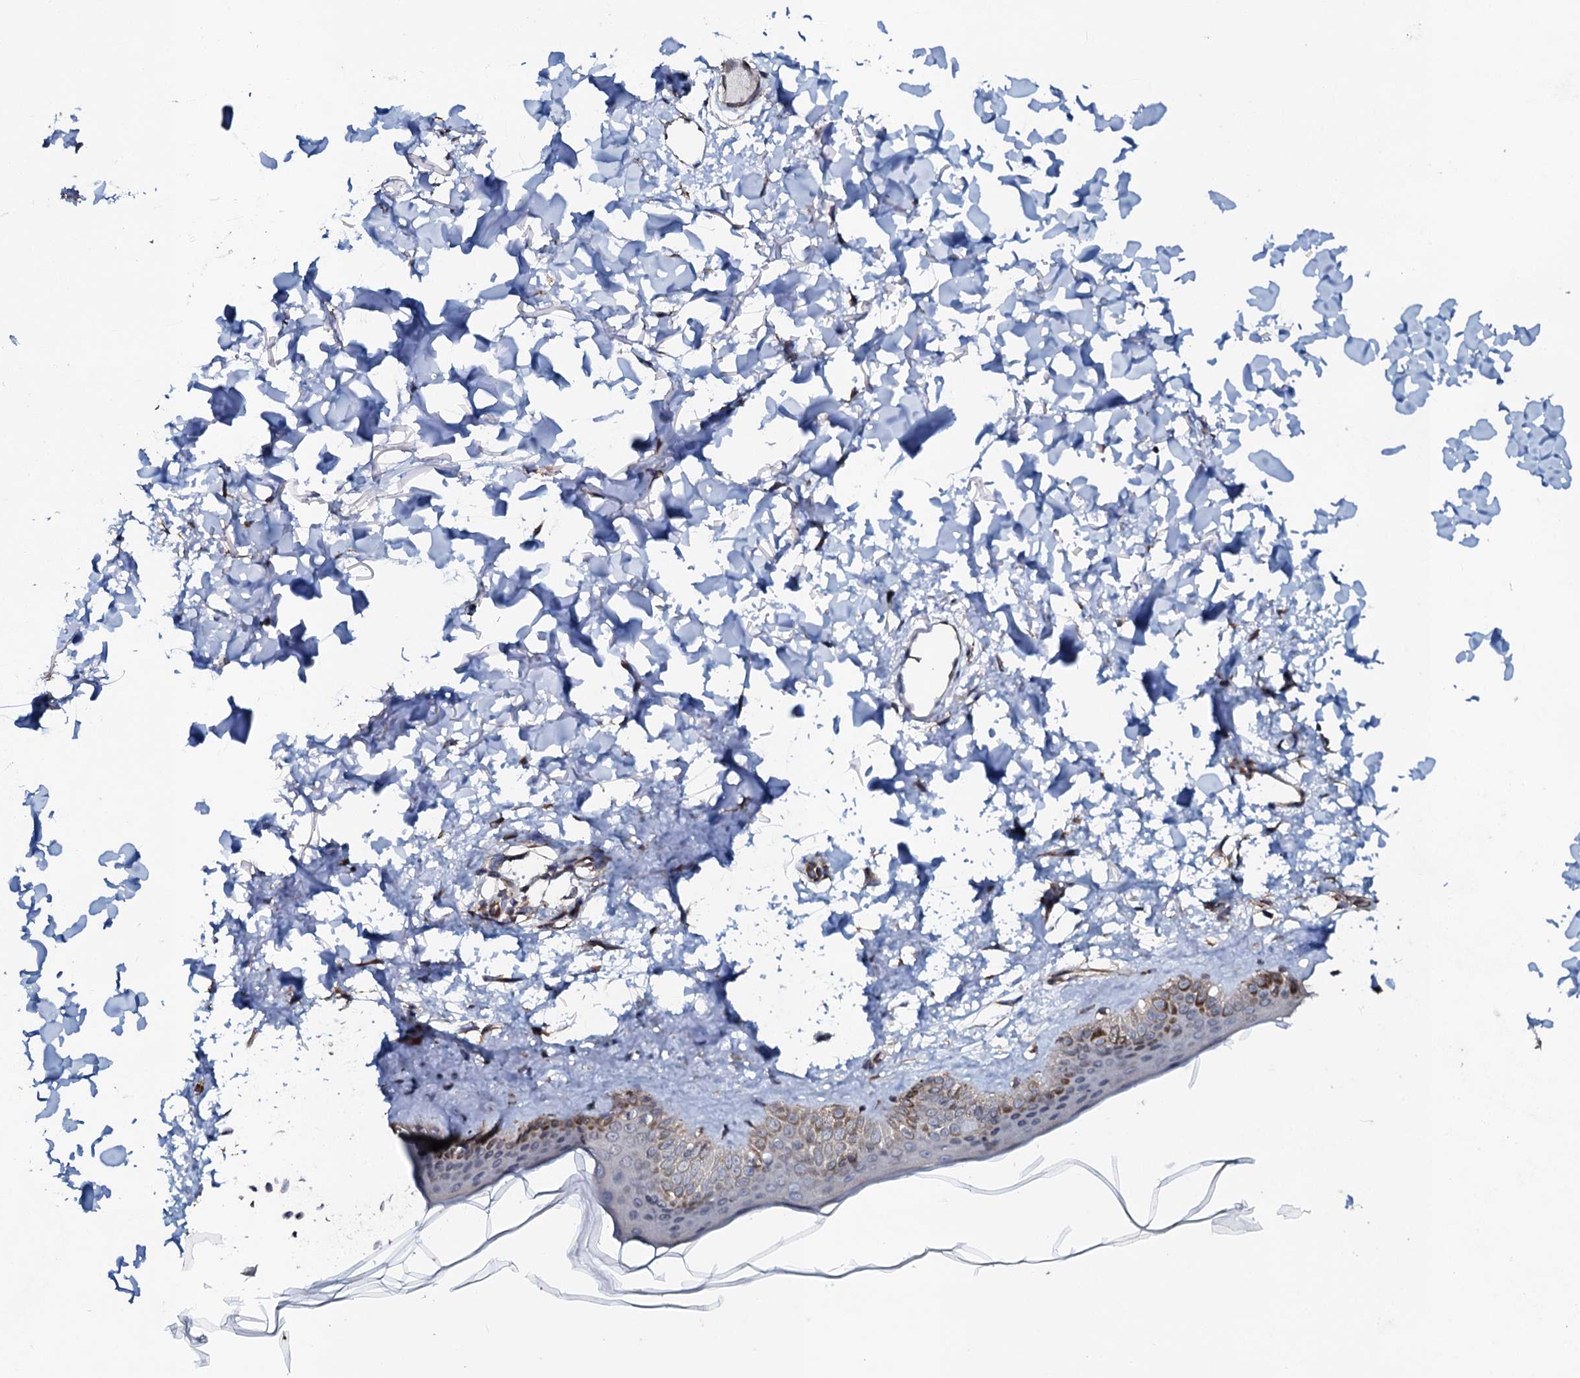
{"staining": {"intensity": "strong", "quantity": ">75%", "location": "cytoplasmic/membranous"}, "tissue": "skin", "cell_type": "Fibroblasts", "image_type": "normal", "snomed": [{"axis": "morphology", "description": "Normal tissue, NOS"}, {"axis": "topography", "description": "Skin"}], "caption": "A high-resolution histopathology image shows immunohistochemistry staining of unremarkable skin, which exhibits strong cytoplasmic/membranous expression in about >75% of fibroblasts.", "gene": "GLCE", "patient": {"sex": "female", "age": 58}}